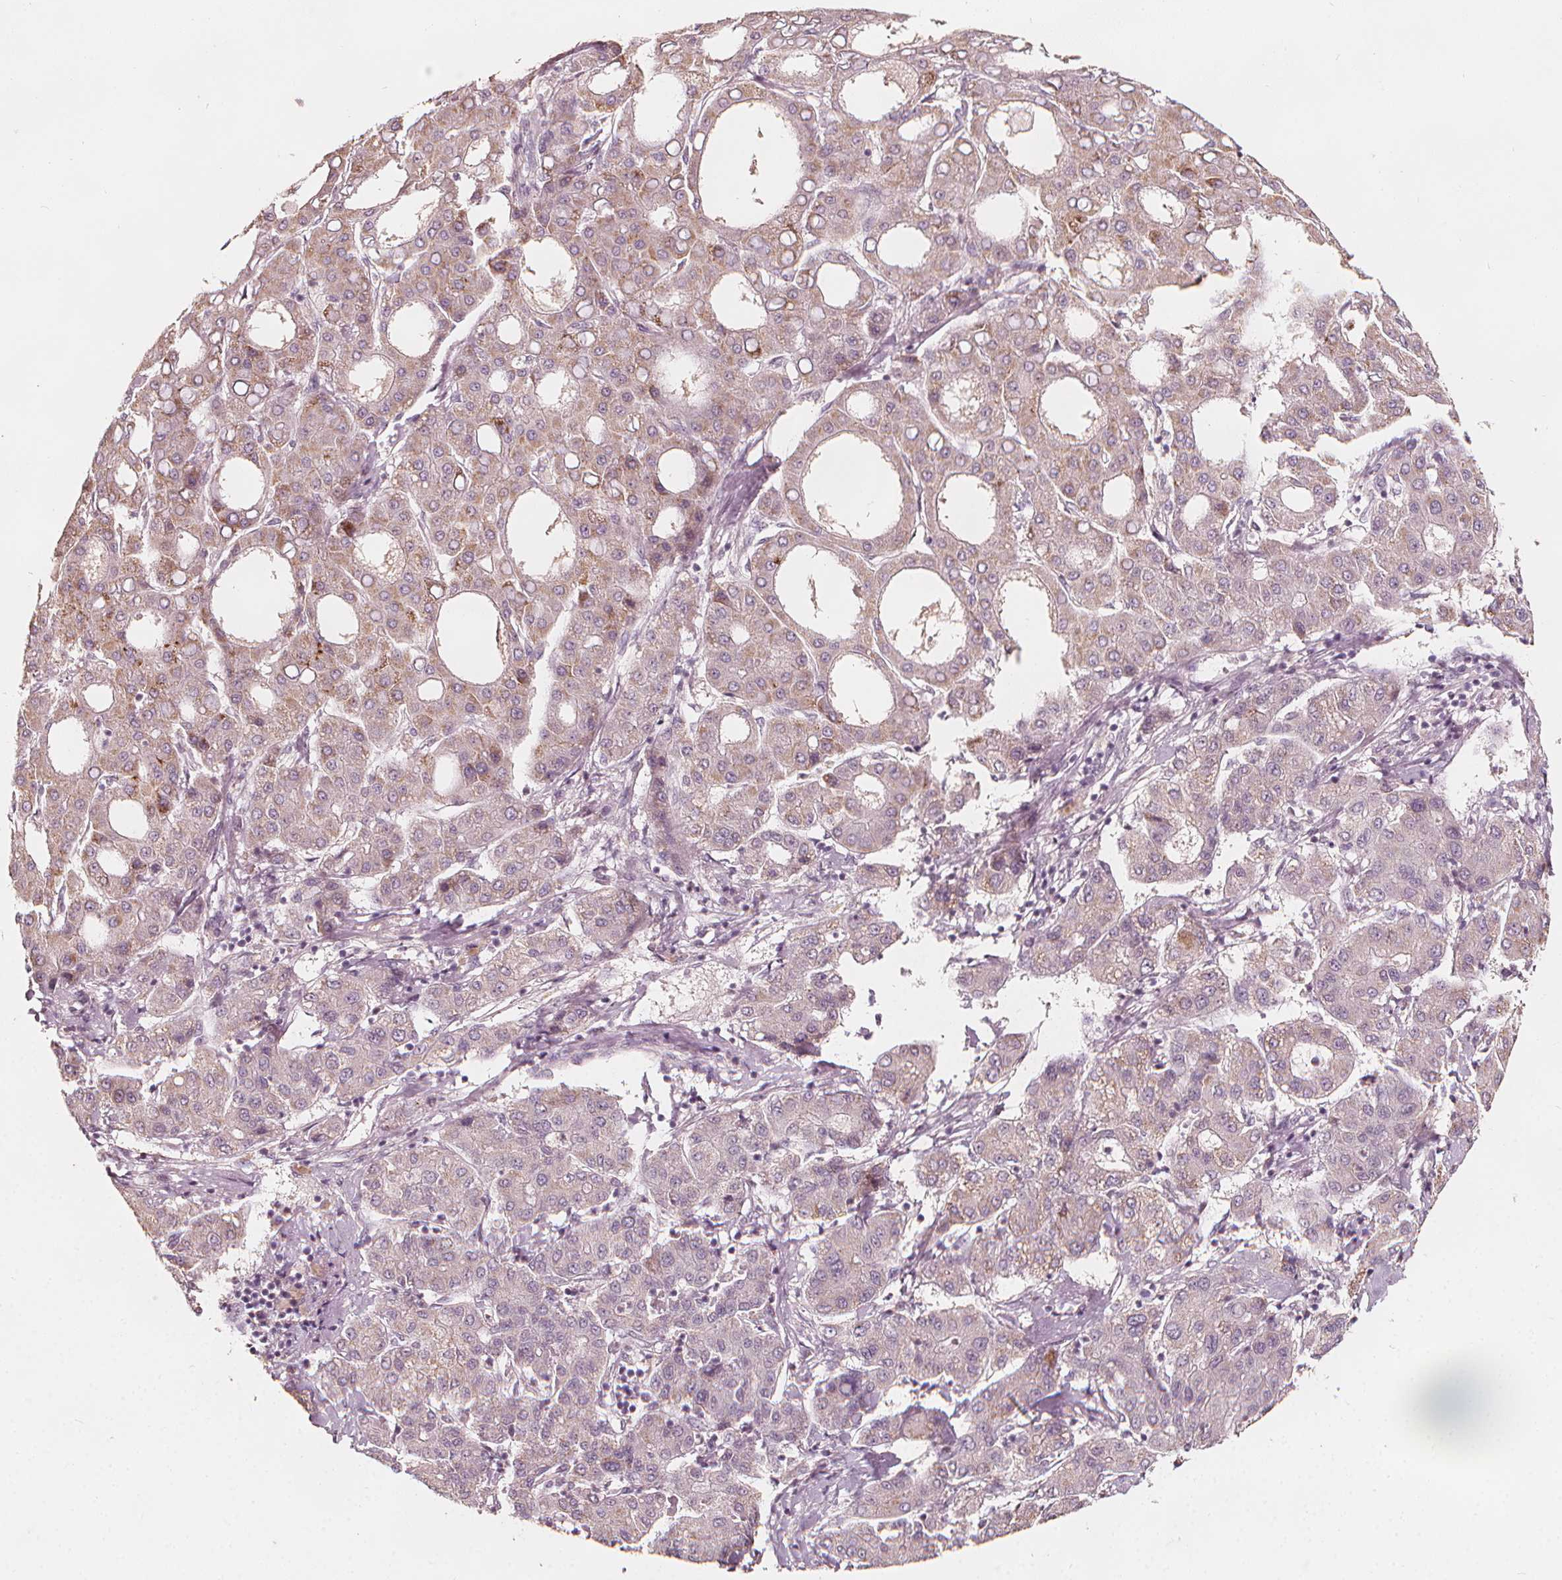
{"staining": {"intensity": "weak", "quantity": "25%-75%", "location": "cytoplasmic/membranous"}, "tissue": "liver cancer", "cell_type": "Tumor cells", "image_type": "cancer", "snomed": [{"axis": "morphology", "description": "Carcinoma, Hepatocellular, NOS"}, {"axis": "topography", "description": "Liver"}], "caption": "This is a micrograph of IHC staining of liver hepatocellular carcinoma, which shows weak positivity in the cytoplasmic/membranous of tumor cells.", "gene": "NPC1L1", "patient": {"sex": "male", "age": 65}}